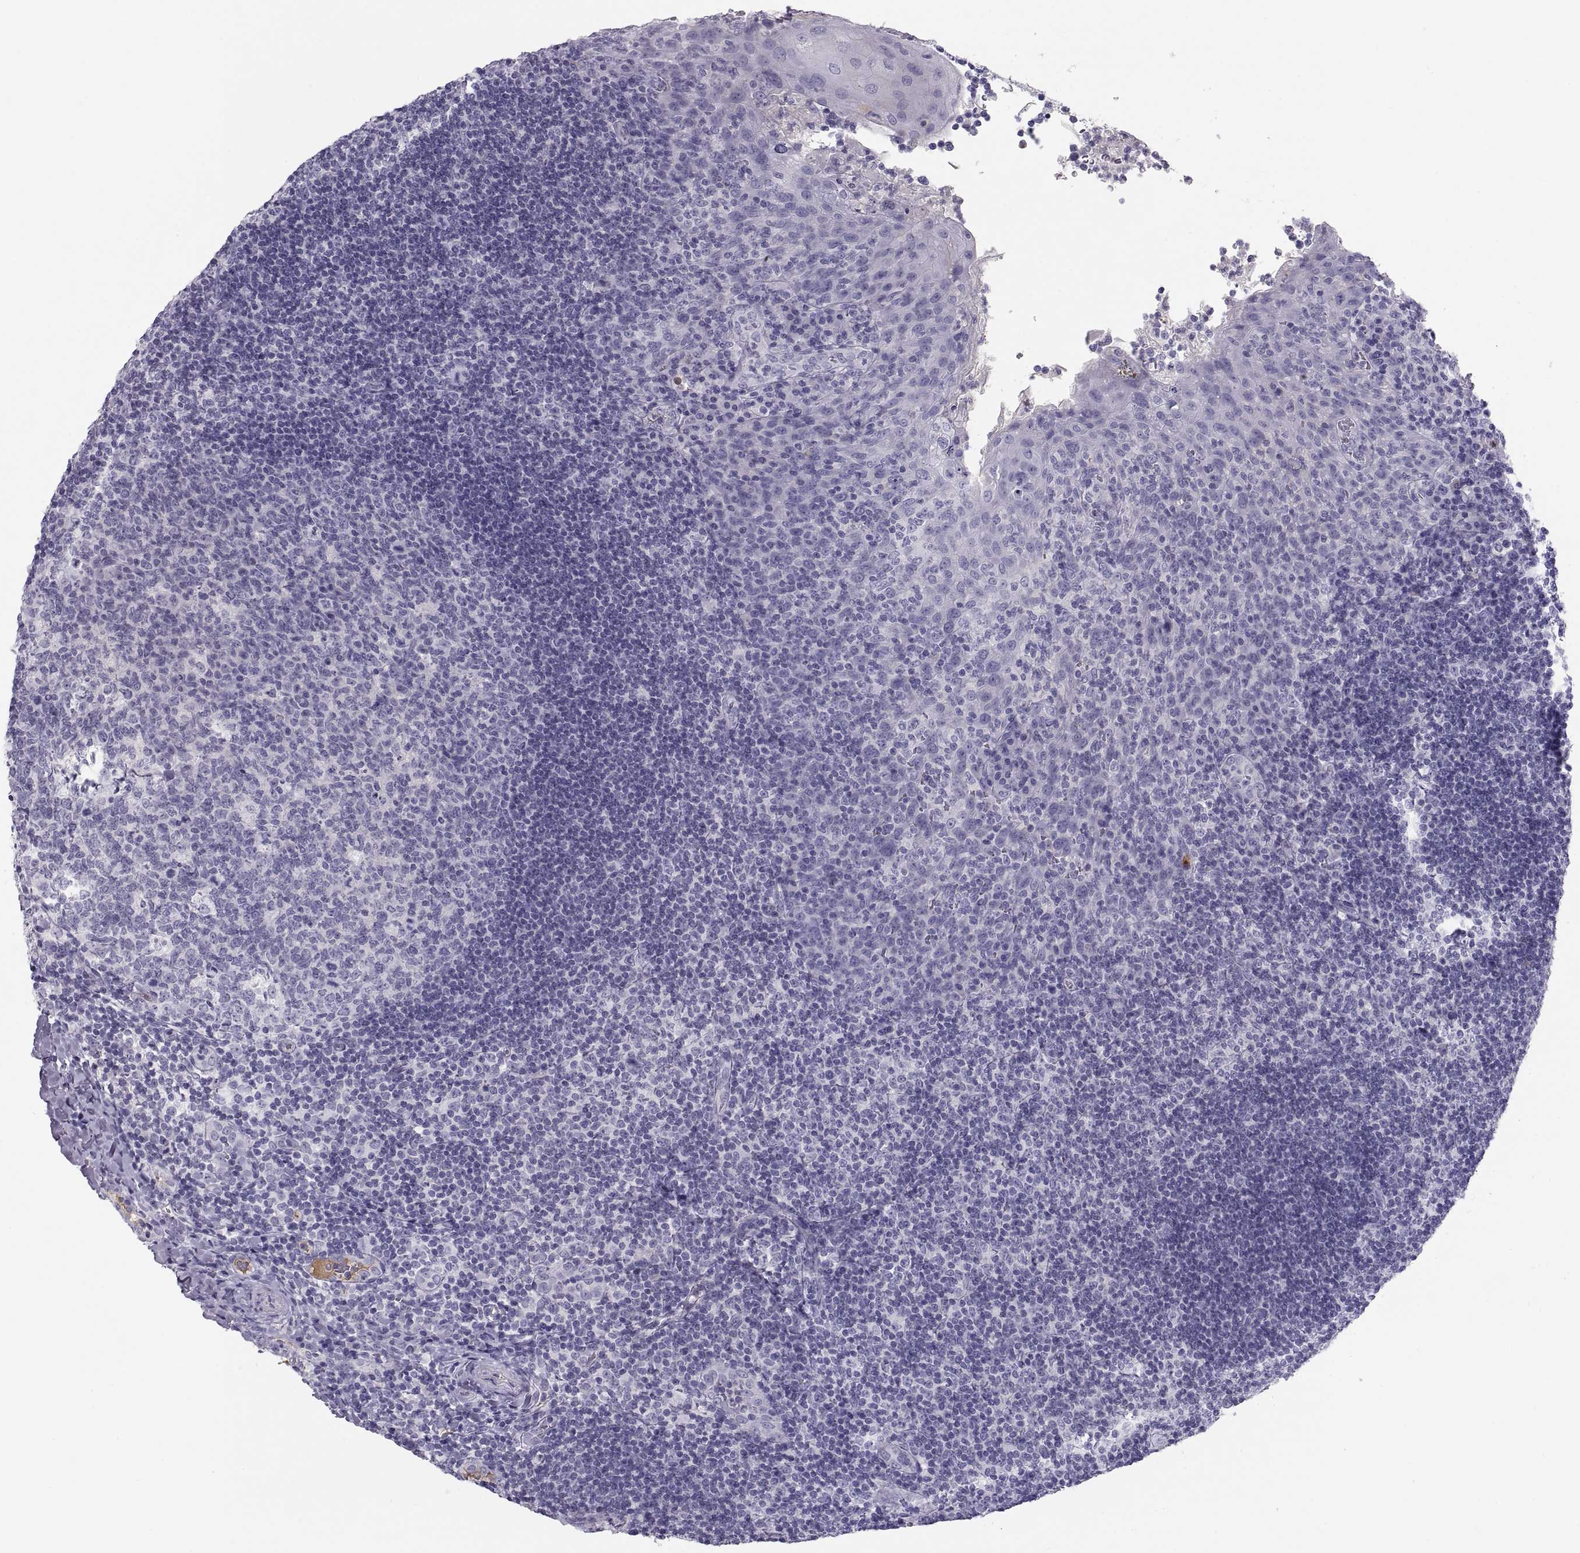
{"staining": {"intensity": "negative", "quantity": "none", "location": "none"}, "tissue": "tonsil", "cell_type": "Germinal center cells", "image_type": "normal", "snomed": [{"axis": "morphology", "description": "Normal tissue, NOS"}, {"axis": "topography", "description": "Tonsil"}], "caption": "Micrograph shows no protein expression in germinal center cells of benign tonsil. (DAB immunohistochemistry (IHC) visualized using brightfield microscopy, high magnification).", "gene": "MAGEB2", "patient": {"sex": "male", "age": 17}}